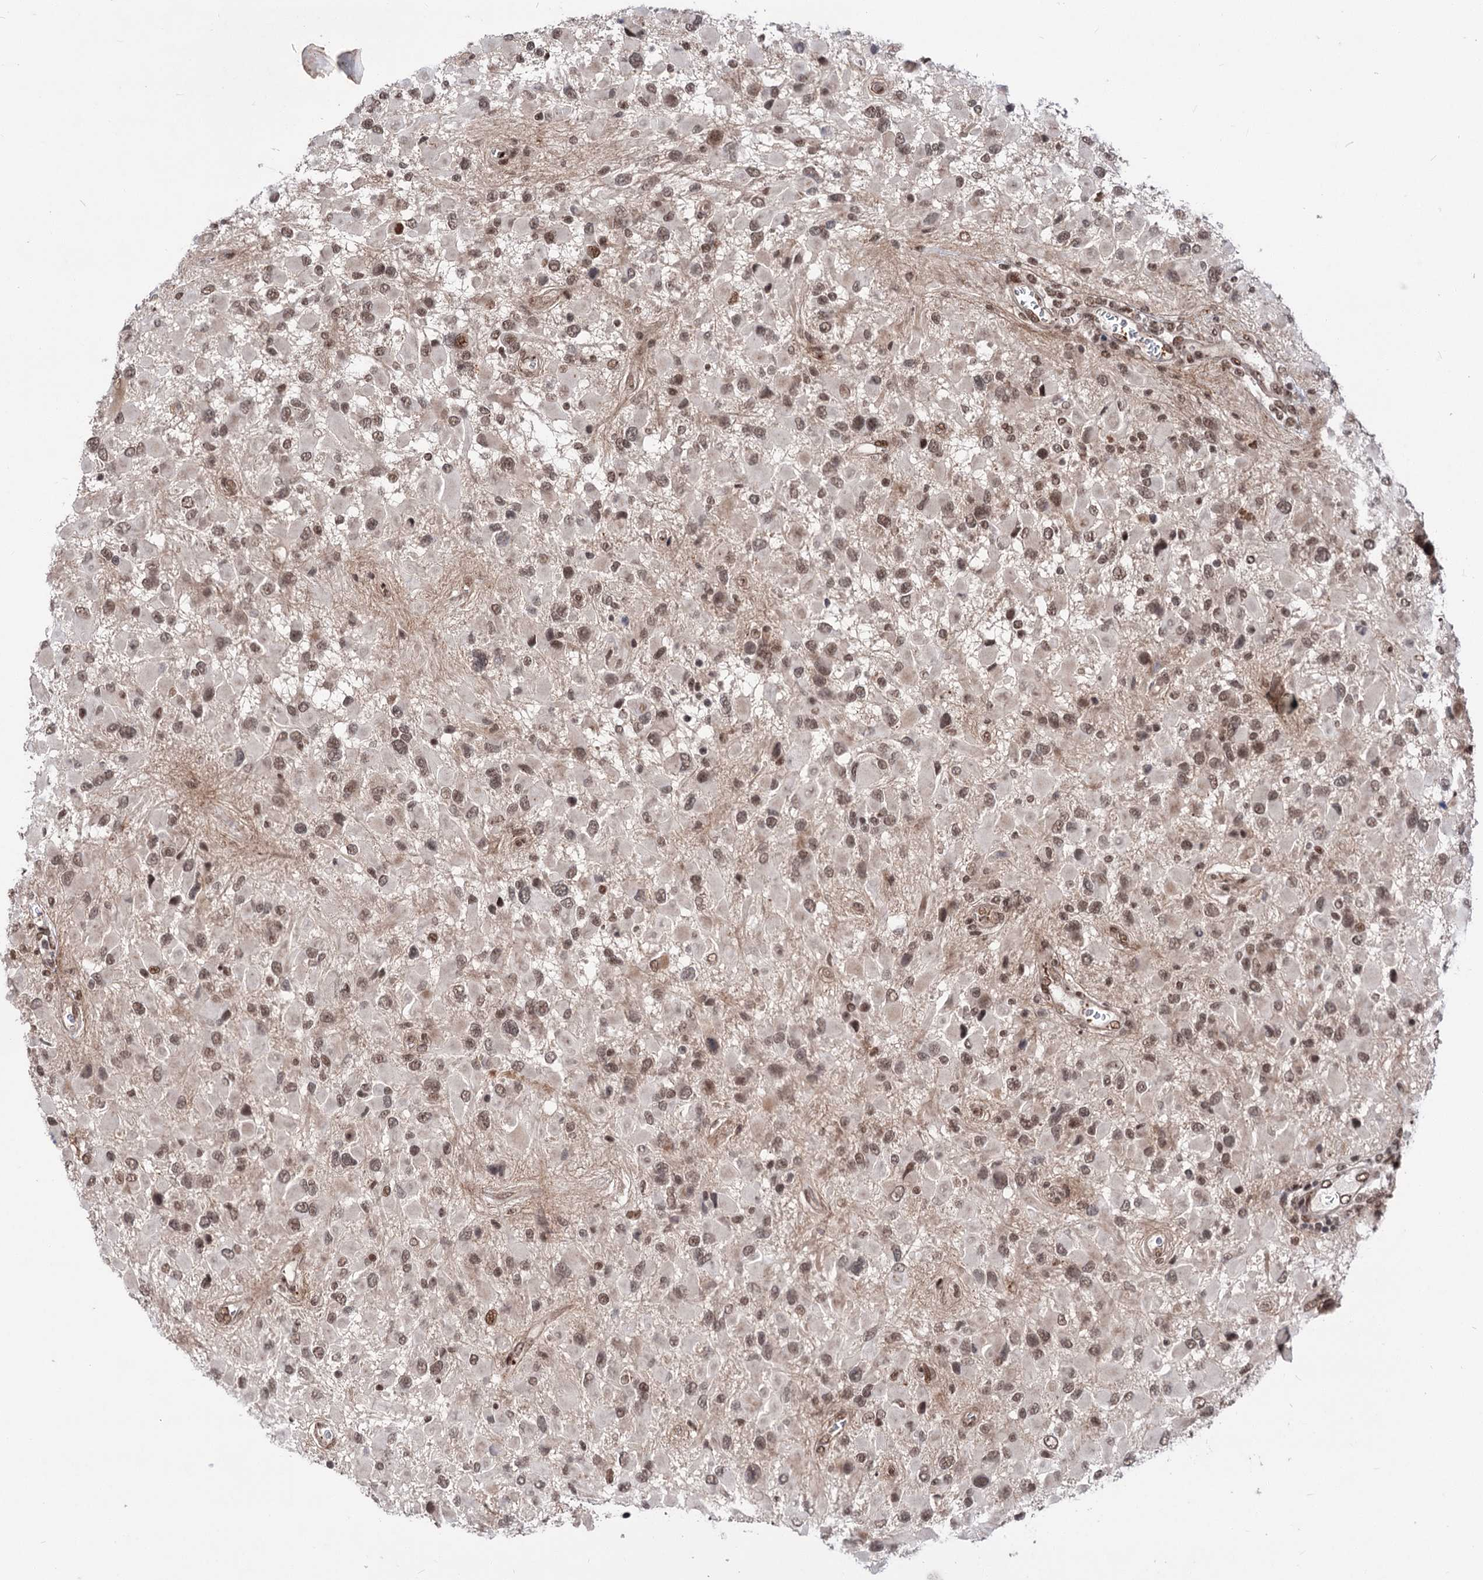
{"staining": {"intensity": "moderate", "quantity": ">75%", "location": "nuclear"}, "tissue": "glioma", "cell_type": "Tumor cells", "image_type": "cancer", "snomed": [{"axis": "morphology", "description": "Glioma, malignant, High grade"}, {"axis": "topography", "description": "Brain"}], "caption": "Tumor cells show medium levels of moderate nuclear positivity in about >75% of cells in human glioma.", "gene": "MAML1", "patient": {"sex": "male", "age": 53}}